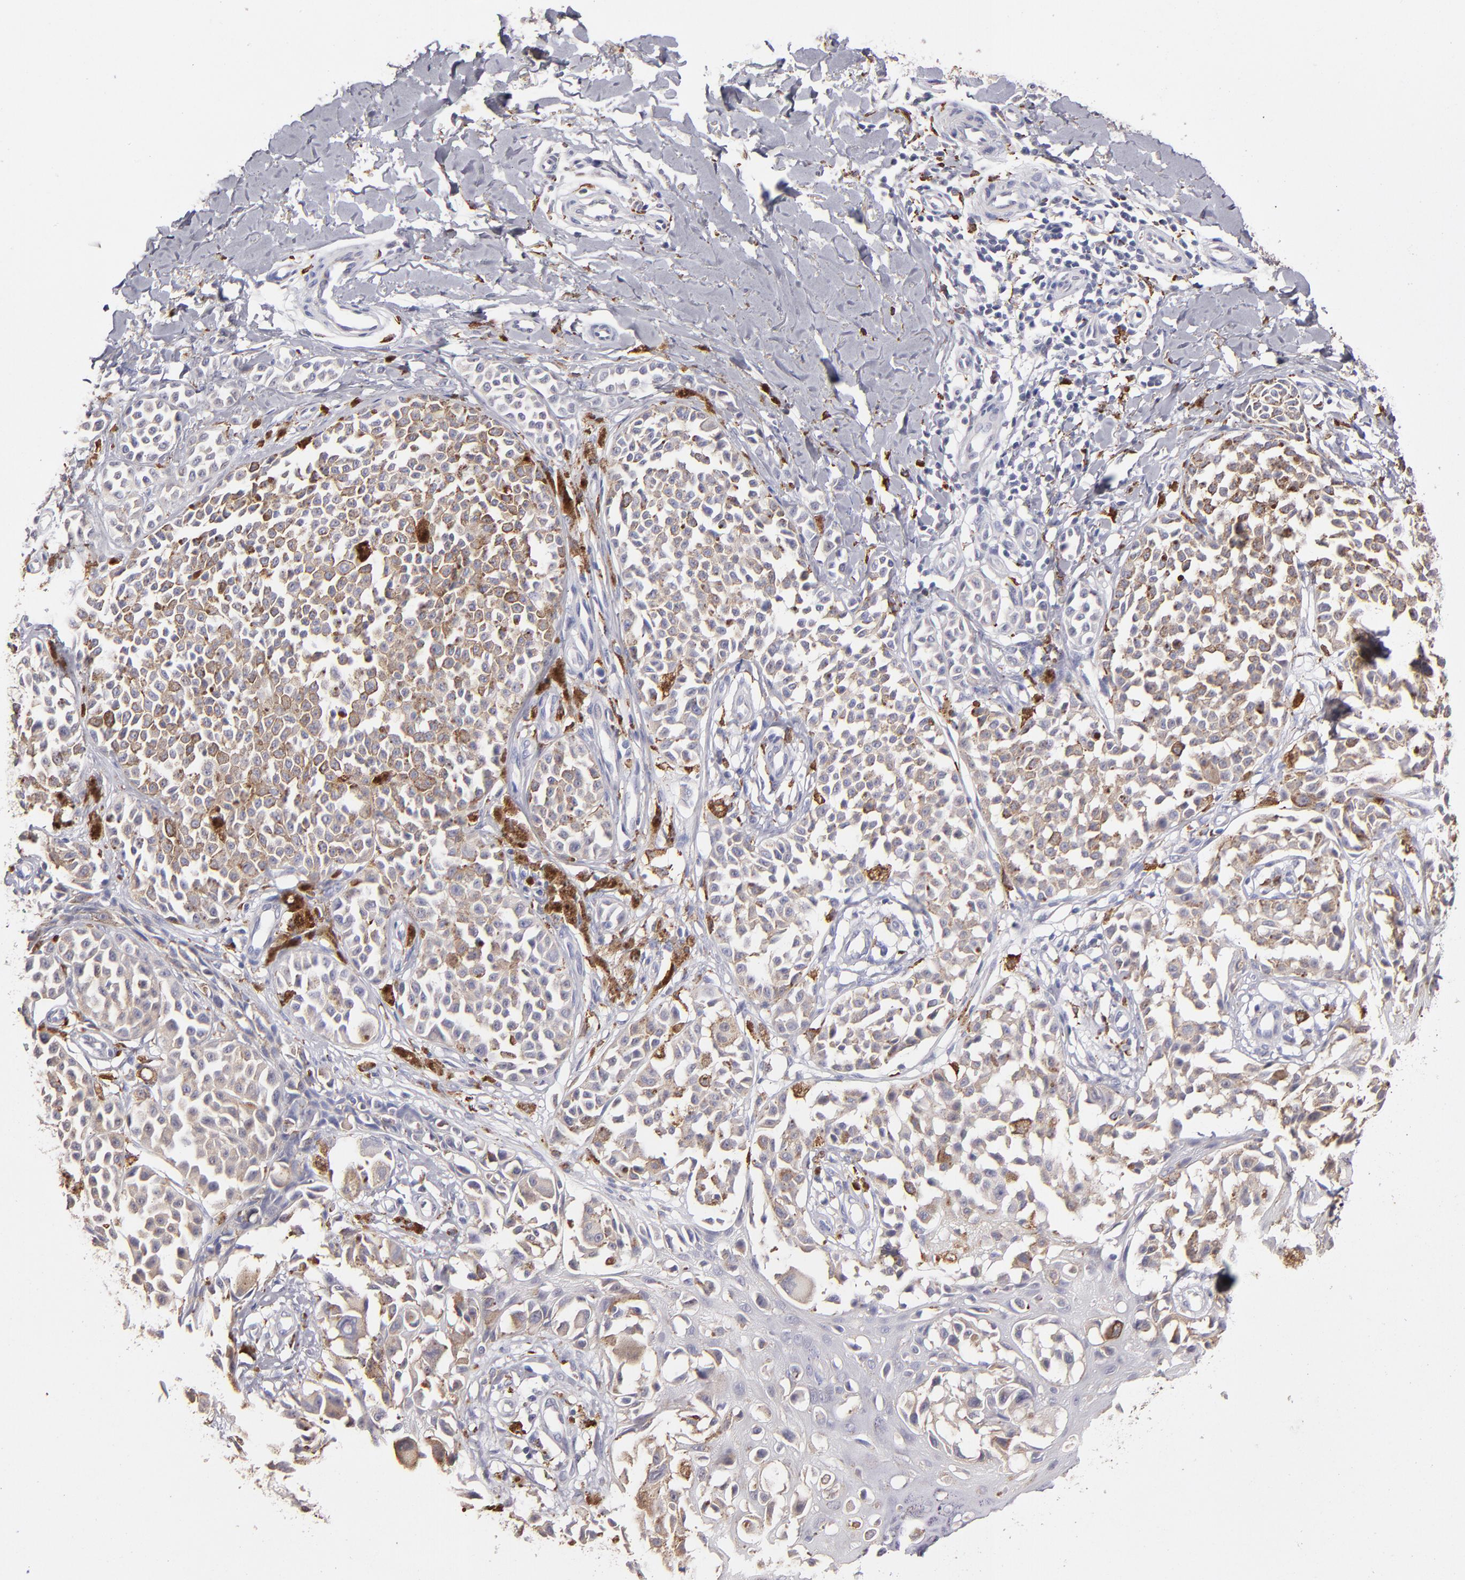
{"staining": {"intensity": "moderate", "quantity": ">75%", "location": "cytoplasmic/membranous"}, "tissue": "melanoma", "cell_type": "Tumor cells", "image_type": "cancer", "snomed": [{"axis": "morphology", "description": "Malignant melanoma, NOS"}, {"axis": "topography", "description": "Skin"}], "caption": "Immunohistochemistry of malignant melanoma demonstrates medium levels of moderate cytoplasmic/membranous expression in about >75% of tumor cells.", "gene": "GLDC", "patient": {"sex": "female", "age": 38}}